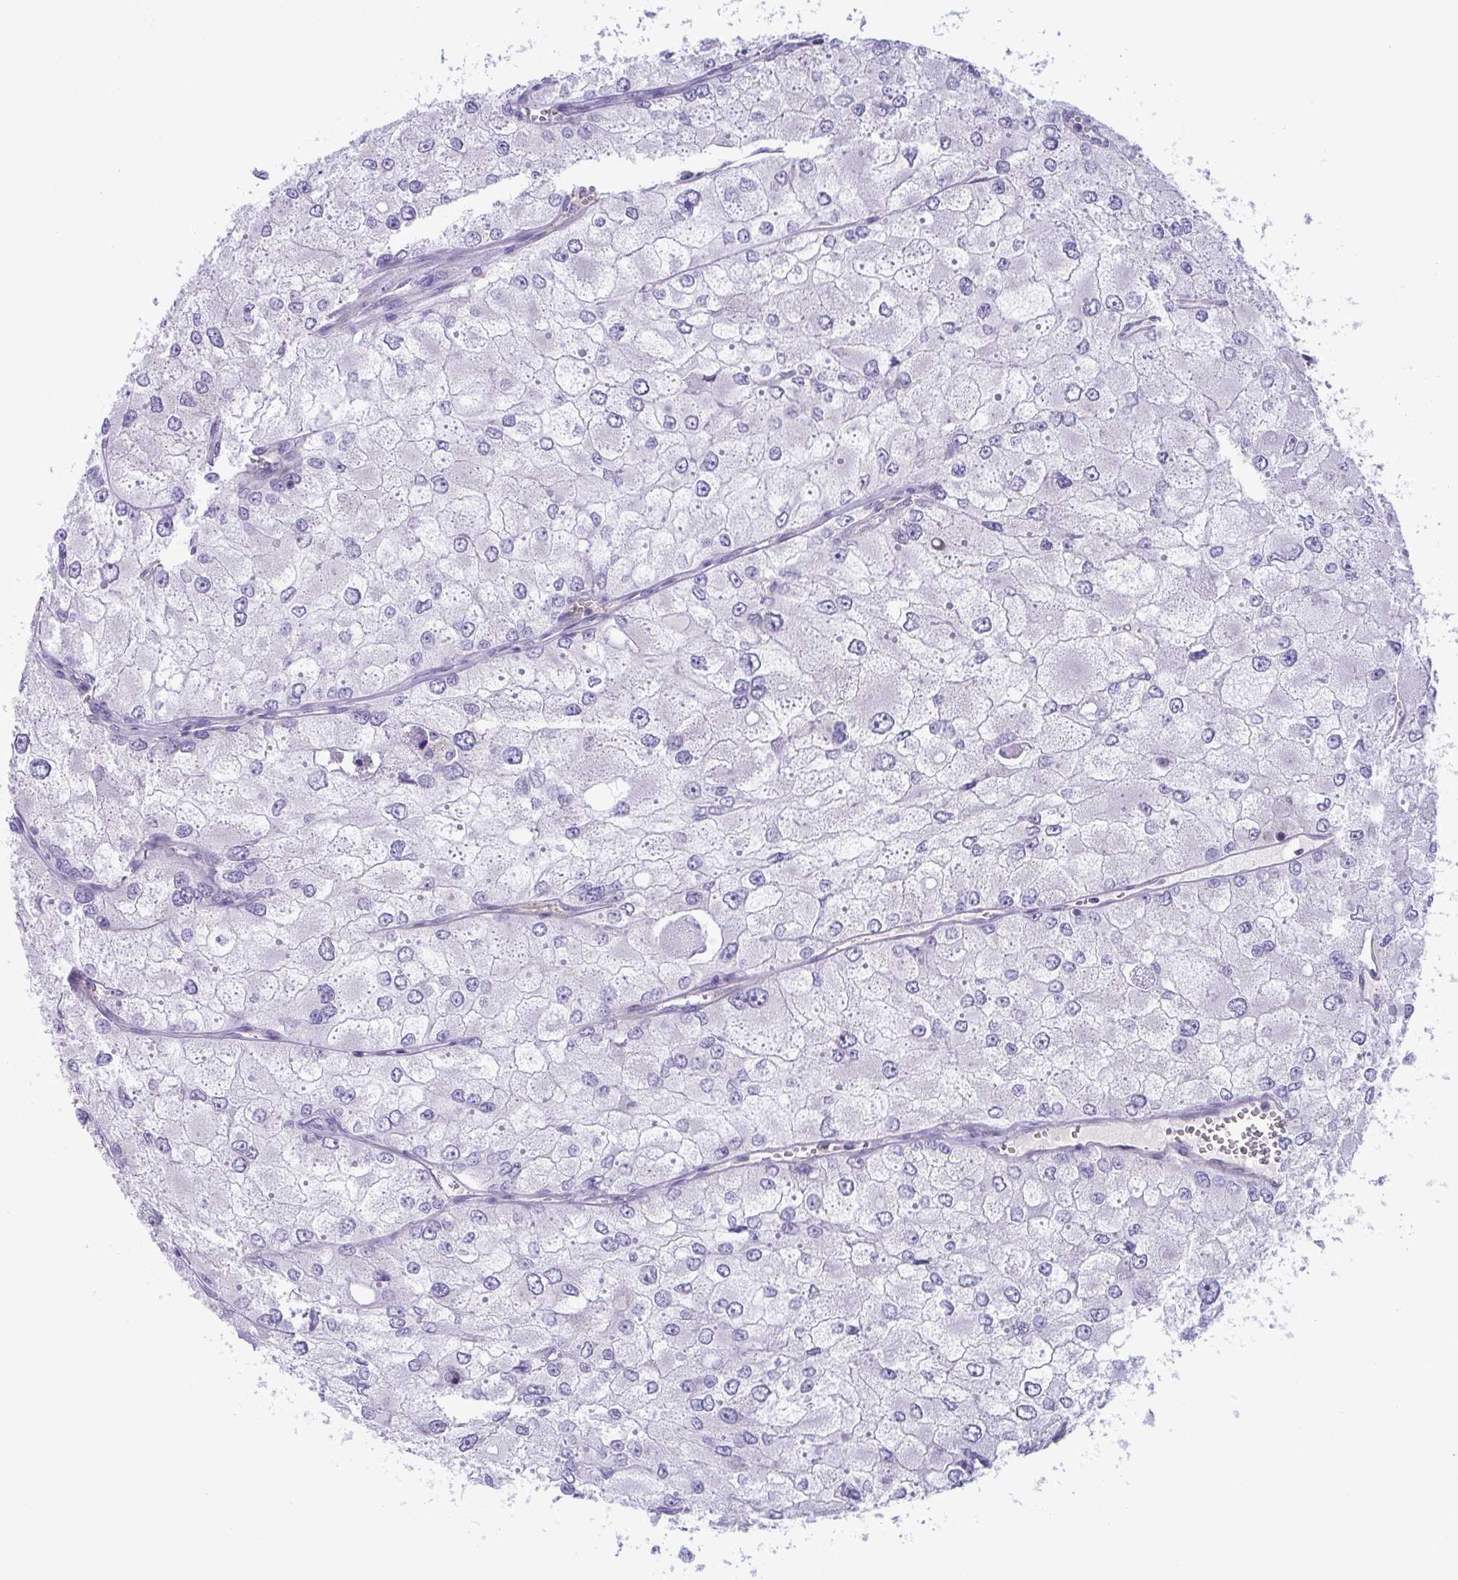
{"staining": {"intensity": "negative", "quantity": "none", "location": "none"}, "tissue": "renal cancer", "cell_type": "Tumor cells", "image_type": "cancer", "snomed": [{"axis": "morphology", "description": "Adenocarcinoma, NOS"}, {"axis": "topography", "description": "Kidney"}], "caption": "An image of adenocarcinoma (renal) stained for a protein exhibits no brown staining in tumor cells.", "gene": "PLA2G12B", "patient": {"sex": "female", "age": 70}}